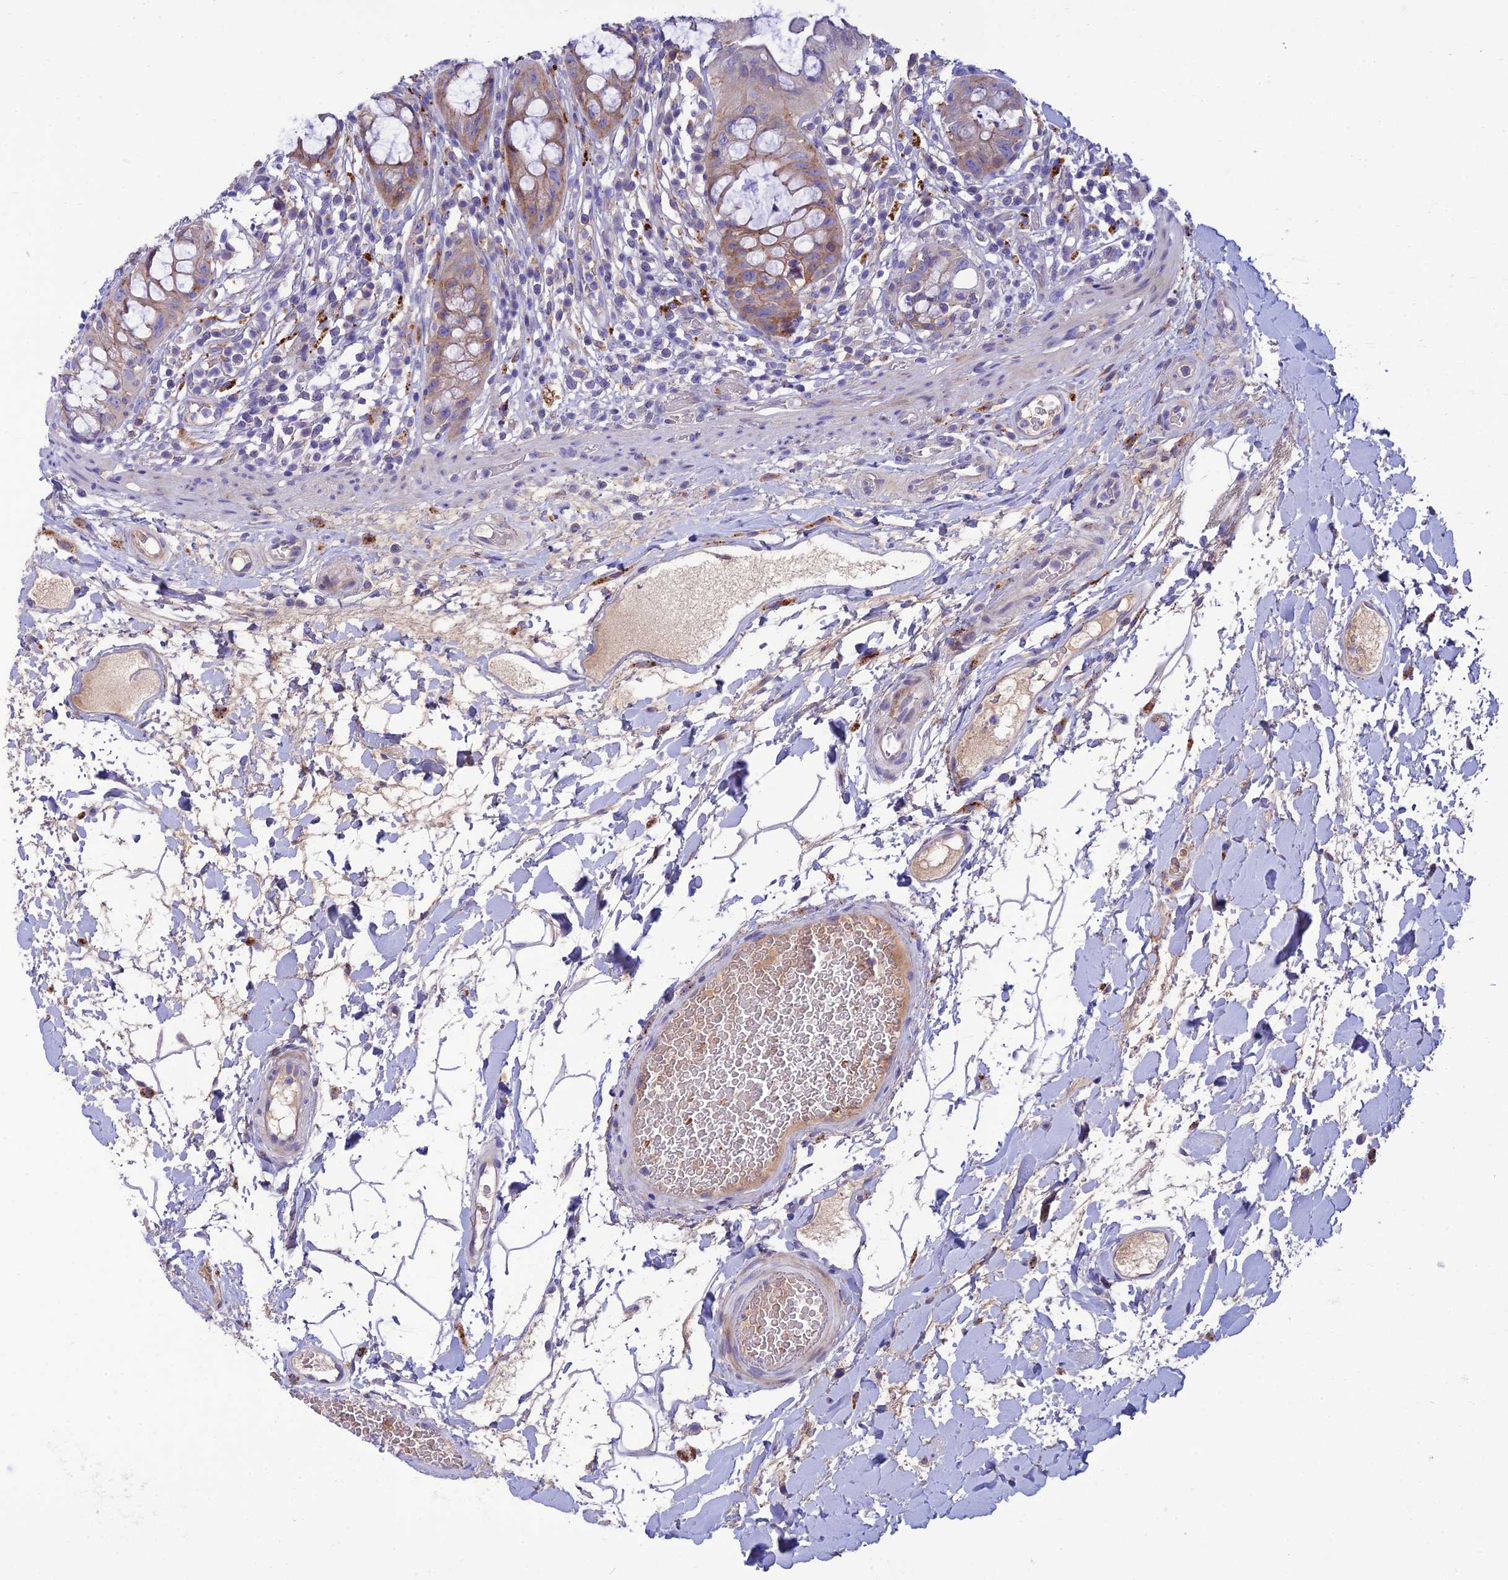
{"staining": {"intensity": "moderate", "quantity": ">75%", "location": "cytoplasmic/membranous"}, "tissue": "rectum", "cell_type": "Glandular cells", "image_type": "normal", "snomed": [{"axis": "morphology", "description": "Normal tissue, NOS"}, {"axis": "topography", "description": "Rectum"}], "caption": "Human rectum stained with a brown dye exhibits moderate cytoplasmic/membranous positive positivity in about >75% of glandular cells.", "gene": "CCDC157", "patient": {"sex": "female", "age": 57}}